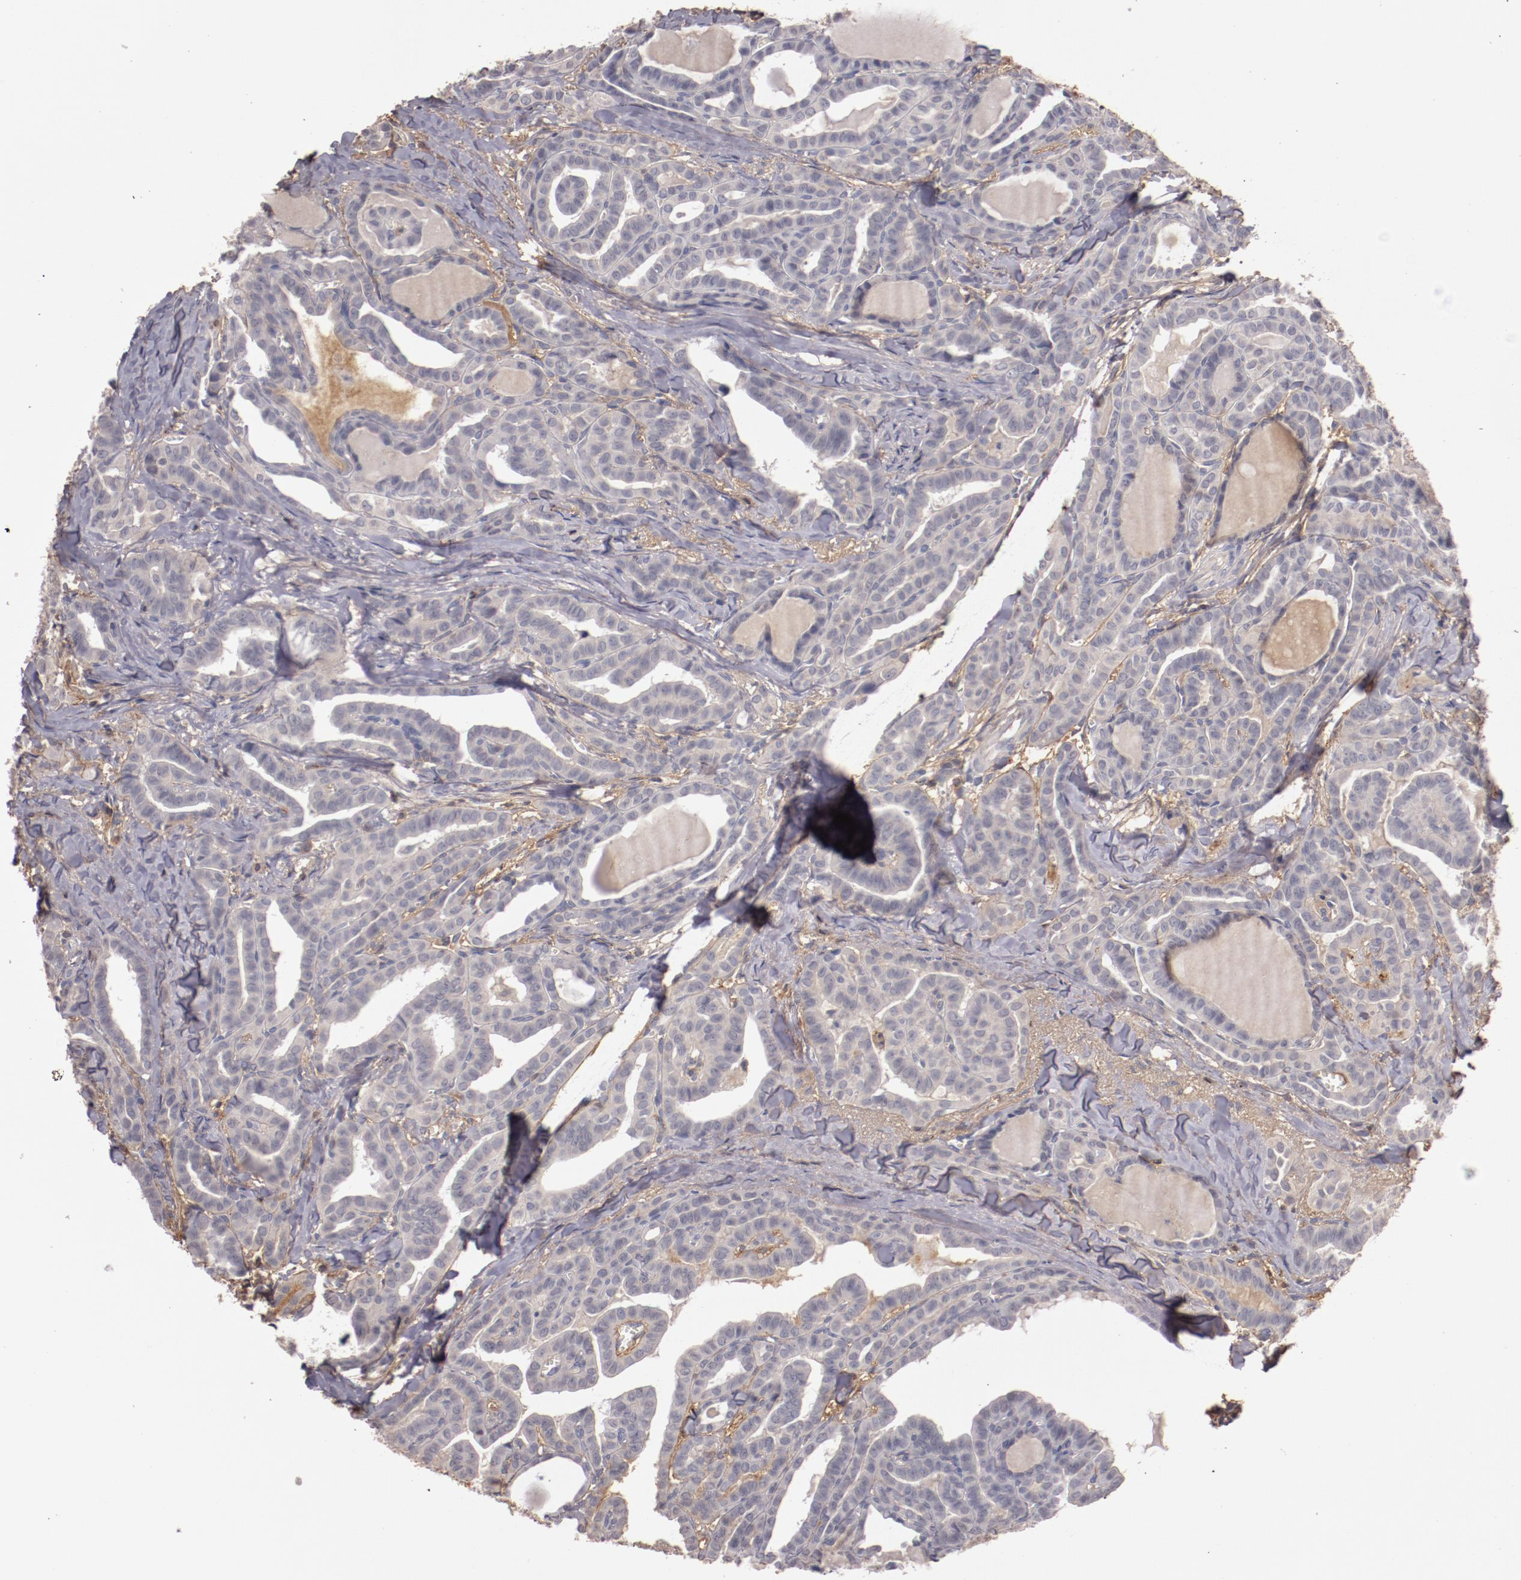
{"staining": {"intensity": "negative", "quantity": "none", "location": "none"}, "tissue": "thyroid cancer", "cell_type": "Tumor cells", "image_type": "cancer", "snomed": [{"axis": "morphology", "description": "Carcinoma, NOS"}, {"axis": "topography", "description": "Thyroid gland"}], "caption": "Immunohistochemical staining of human thyroid cancer (carcinoma) exhibits no significant staining in tumor cells. (DAB immunohistochemistry visualized using brightfield microscopy, high magnification).", "gene": "MBL2", "patient": {"sex": "female", "age": 91}}